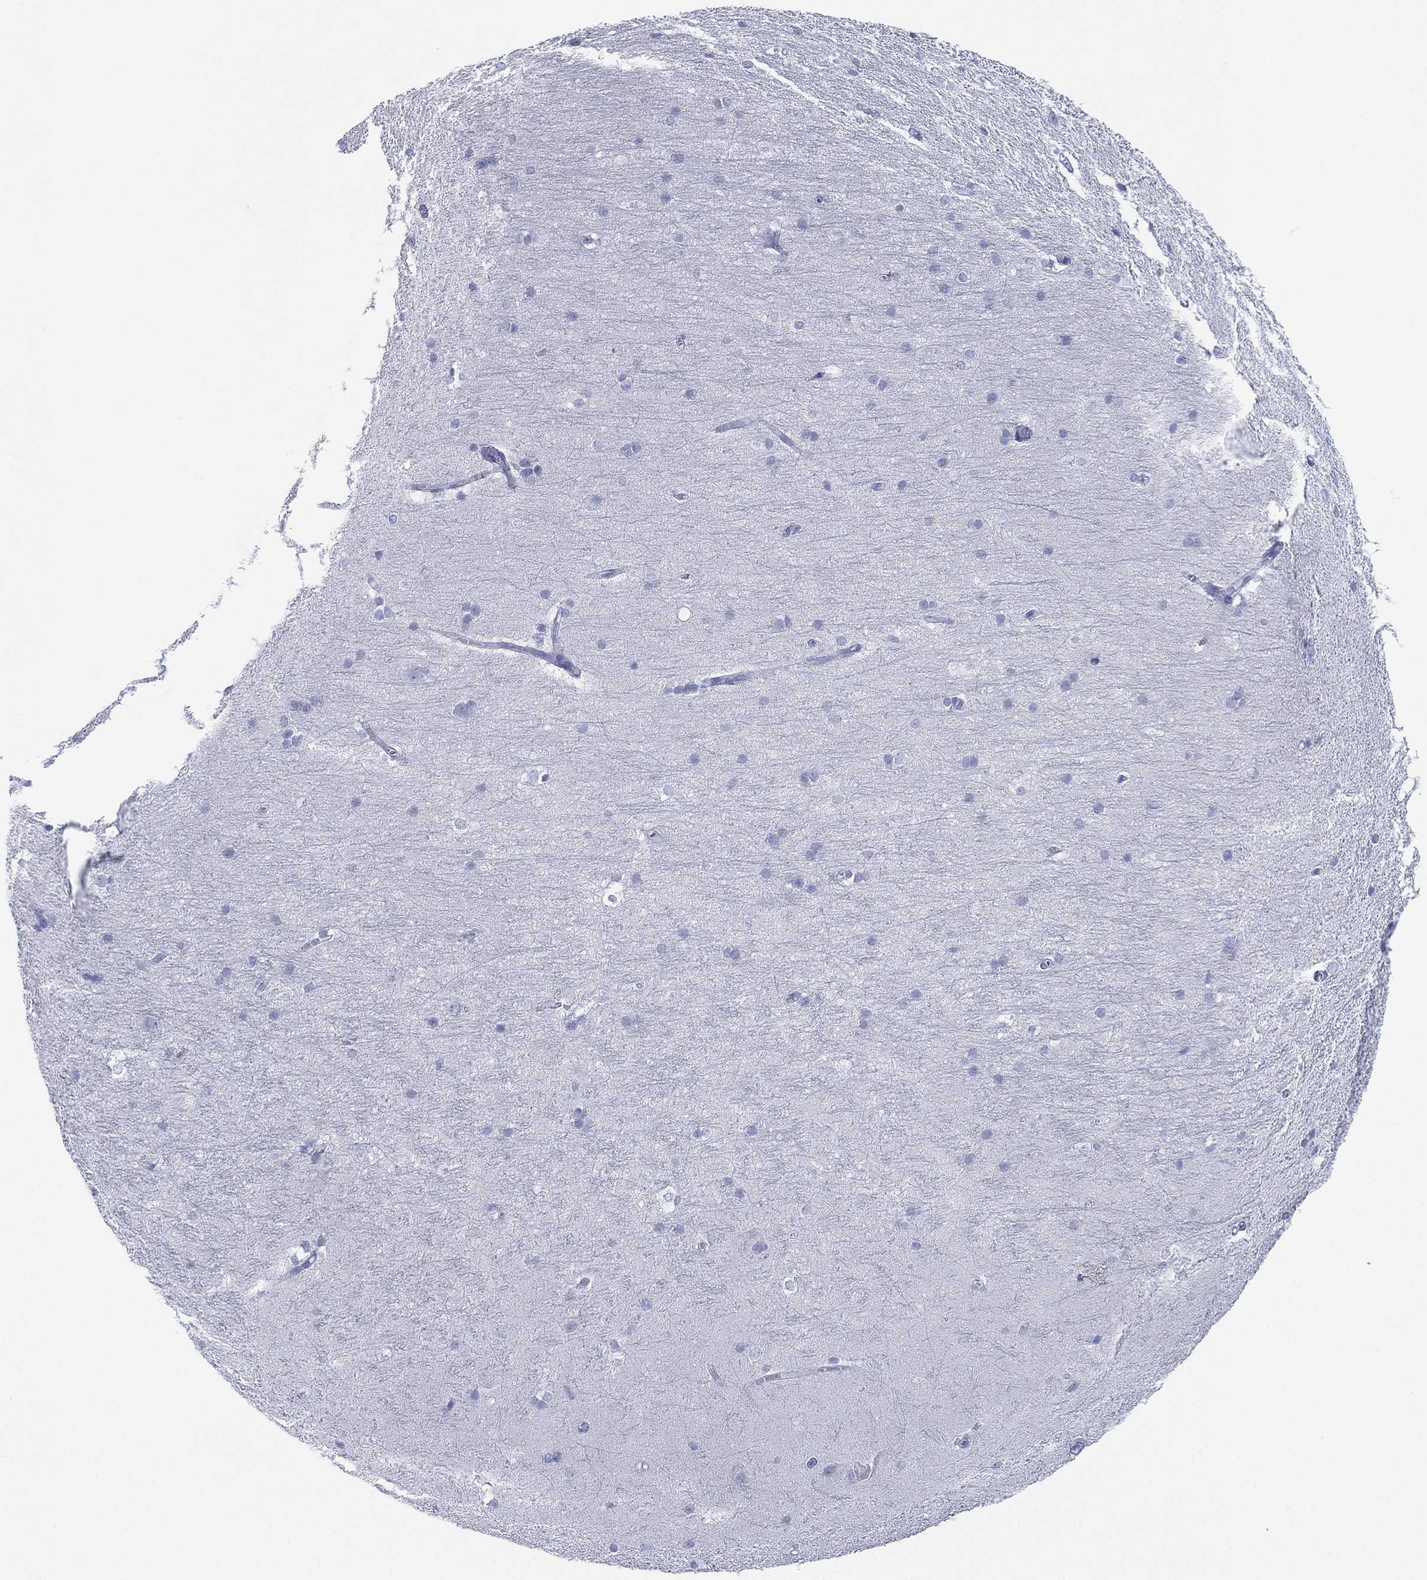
{"staining": {"intensity": "negative", "quantity": "none", "location": "none"}, "tissue": "hippocampus", "cell_type": "Glial cells", "image_type": "normal", "snomed": [{"axis": "morphology", "description": "Normal tissue, NOS"}, {"axis": "topography", "description": "Cerebral cortex"}, {"axis": "topography", "description": "Hippocampus"}], "caption": "DAB (3,3'-diaminobenzidine) immunohistochemical staining of benign hippocampus exhibits no significant staining in glial cells.", "gene": "SEPTIN1", "patient": {"sex": "female", "age": 19}}